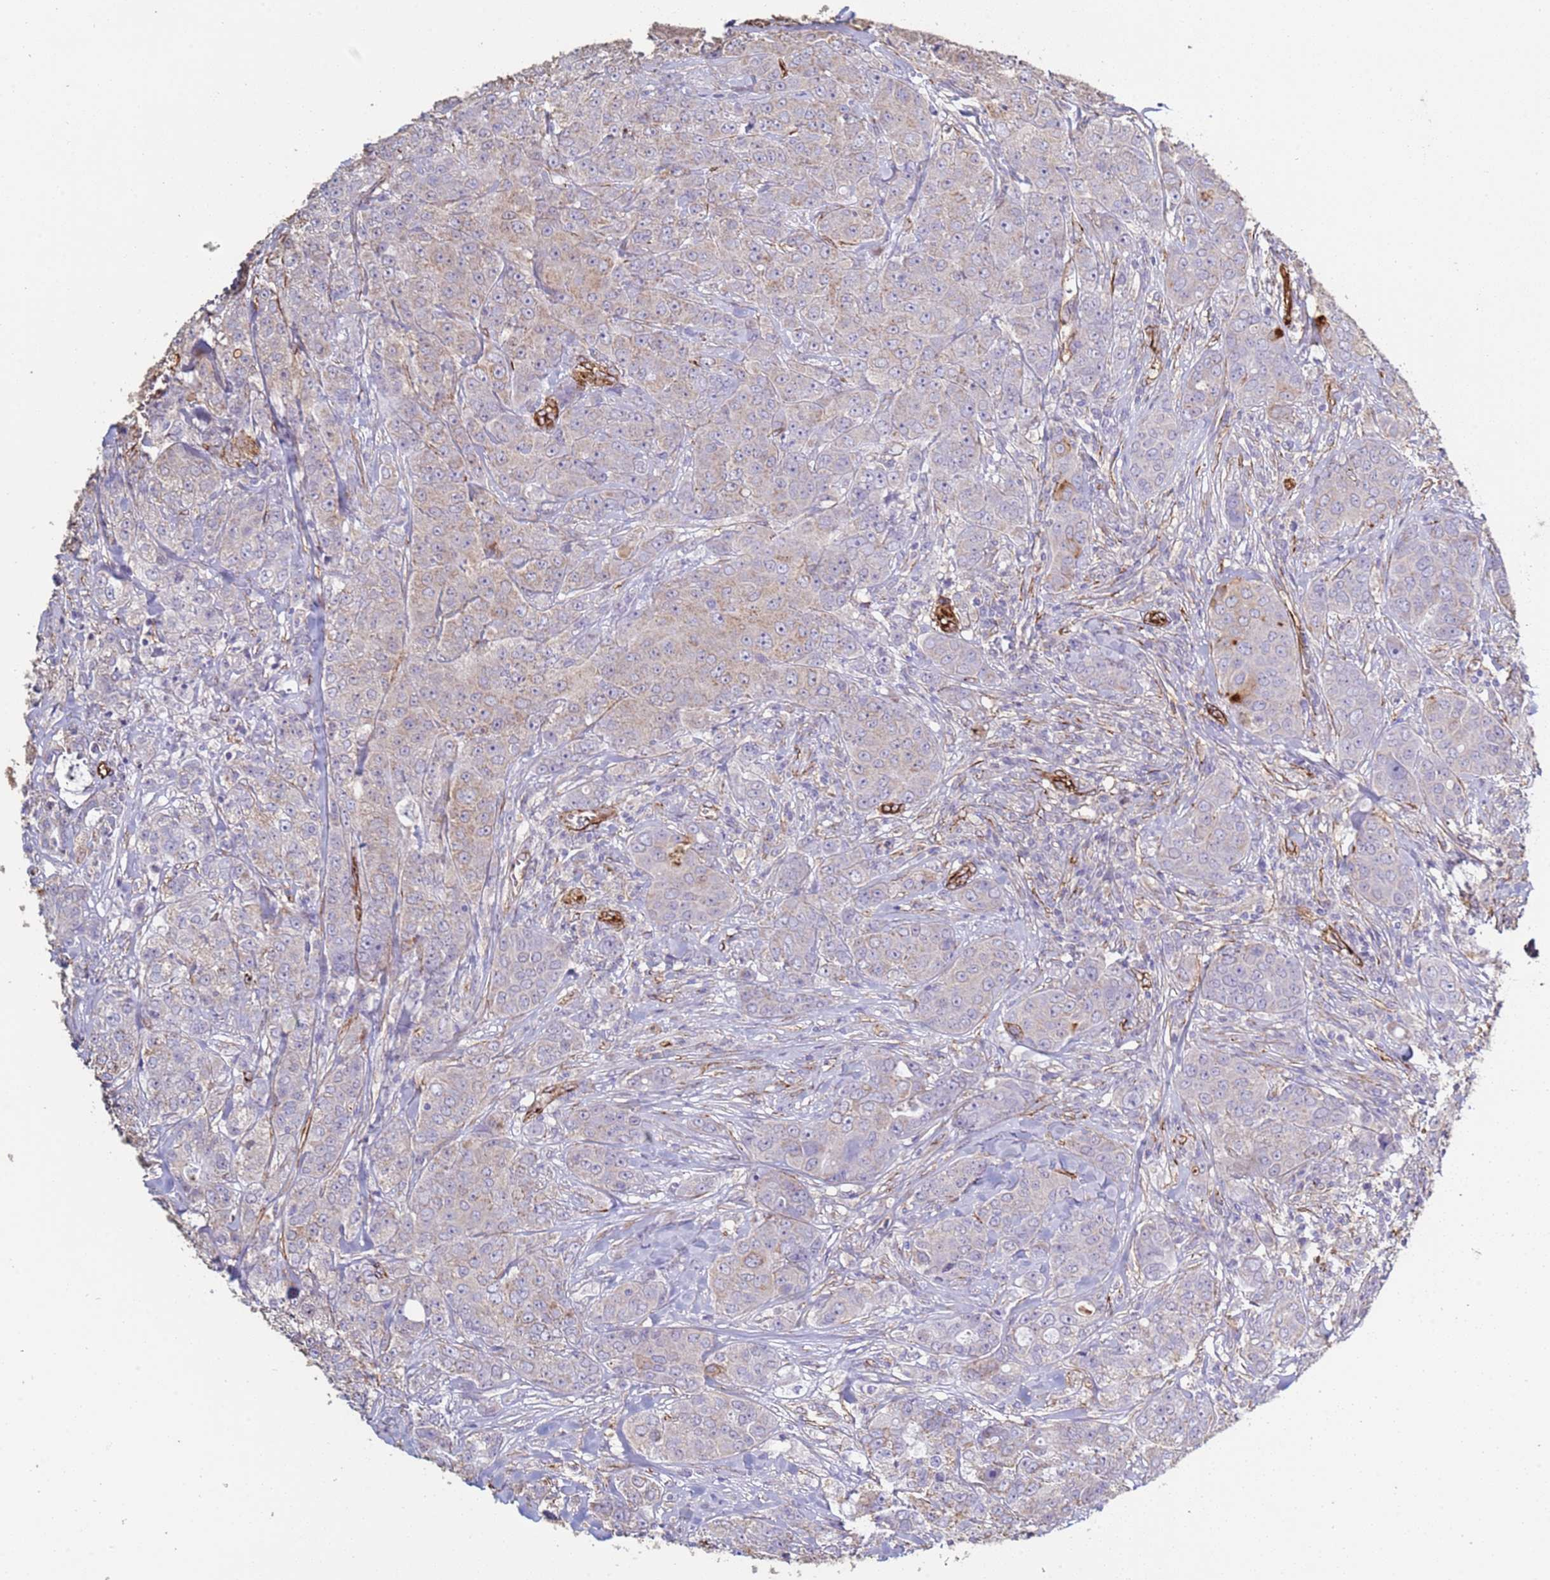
{"staining": {"intensity": "weak", "quantity": "<25%", "location": "cytoplasmic/membranous"}, "tissue": "breast cancer", "cell_type": "Tumor cells", "image_type": "cancer", "snomed": [{"axis": "morphology", "description": "Duct carcinoma"}, {"axis": "topography", "description": "Breast"}], "caption": "Human breast intraductal carcinoma stained for a protein using IHC reveals no expression in tumor cells.", "gene": "GASK1A", "patient": {"sex": "female", "age": 43}}